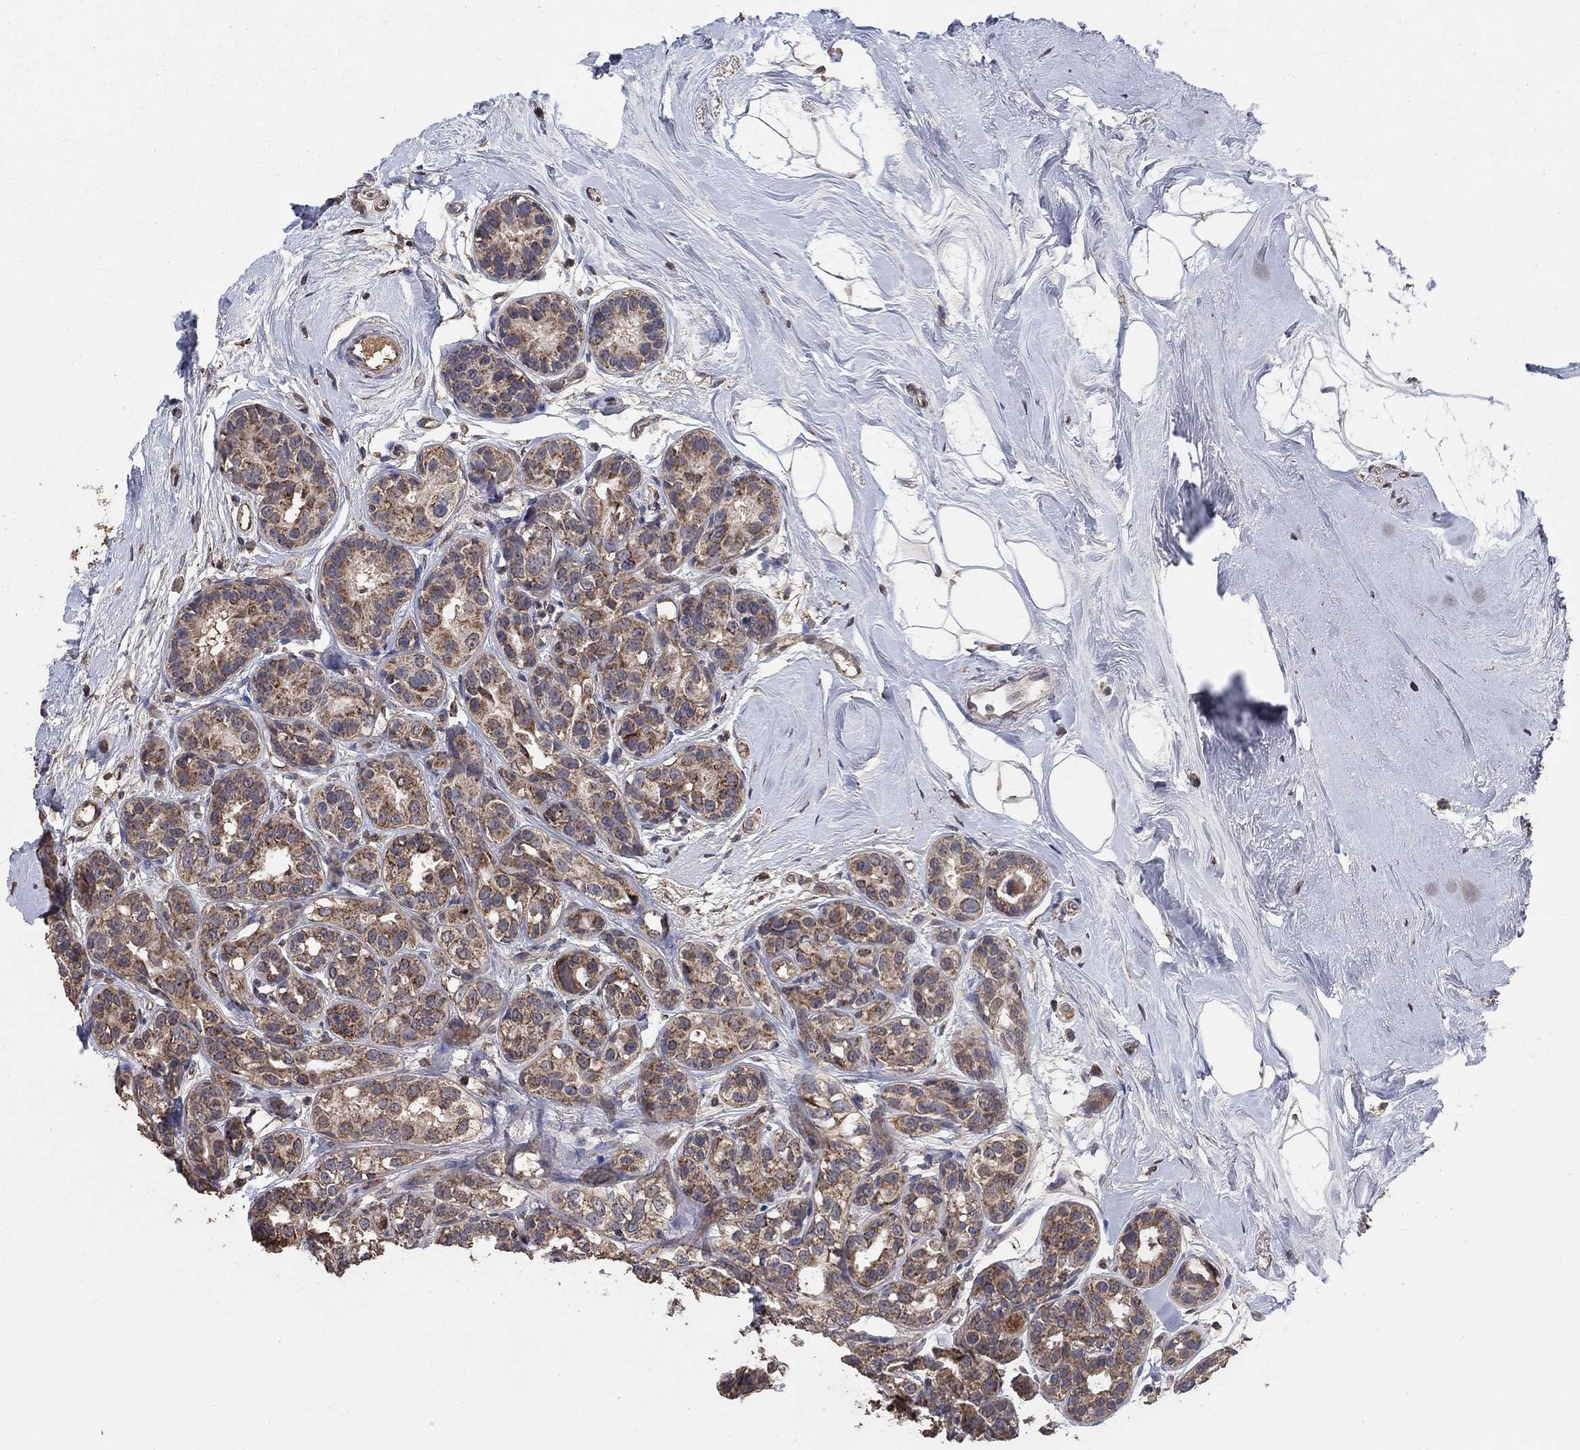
{"staining": {"intensity": "moderate", "quantity": "25%-75%", "location": "cytoplasmic/membranous"}, "tissue": "breast cancer", "cell_type": "Tumor cells", "image_type": "cancer", "snomed": [{"axis": "morphology", "description": "Duct carcinoma"}, {"axis": "topography", "description": "Breast"}], "caption": "Human breast cancer stained with a protein marker shows moderate staining in tumor cells.", "gene": "MRPS24", "patient": {"sex": "female", "age": 55}}